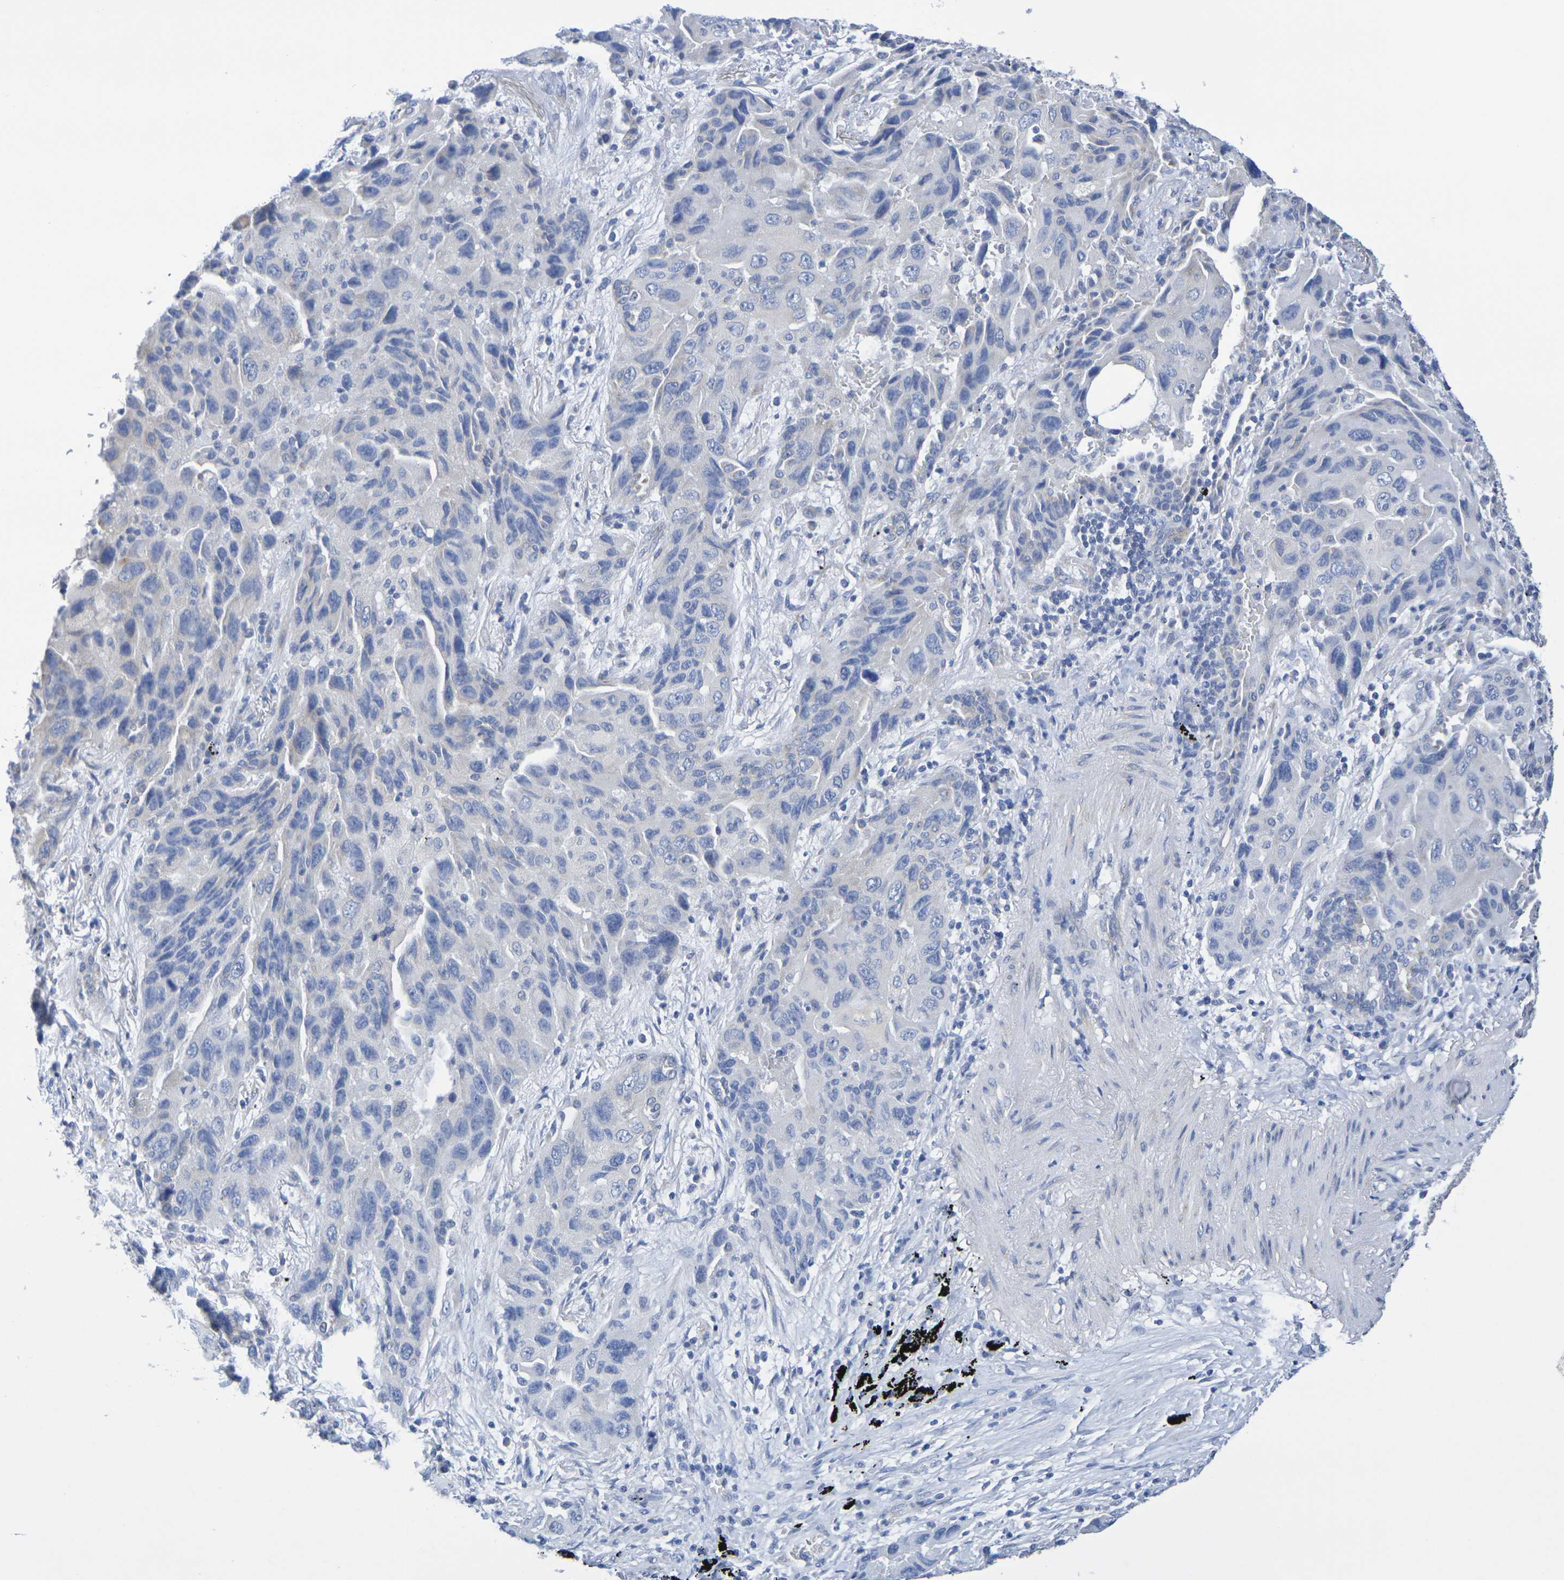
{"staining": {"intensity": "weak", "quantity": "<25%", "location": "cytoplasmic/membranous"}, "tissue": "lung cancer", "cell_type": "Tumor cells", "image_type": "cancer", "snomed": [{"axis": "morphology", "description": "Adenocarcinoma, NOS"}, {"axis": "topography", "description": "Lung"}], "caption": "Tumor cells are negative for protein expression in human lung adenocarcinoma. (Brightfield microscopy of DAB (3,3'-diaminobenzidine) immunohistochemistry (IHC) at high magnification).", "gene": "TMCC3", "patient": {"sex": "female", "age": 65}}